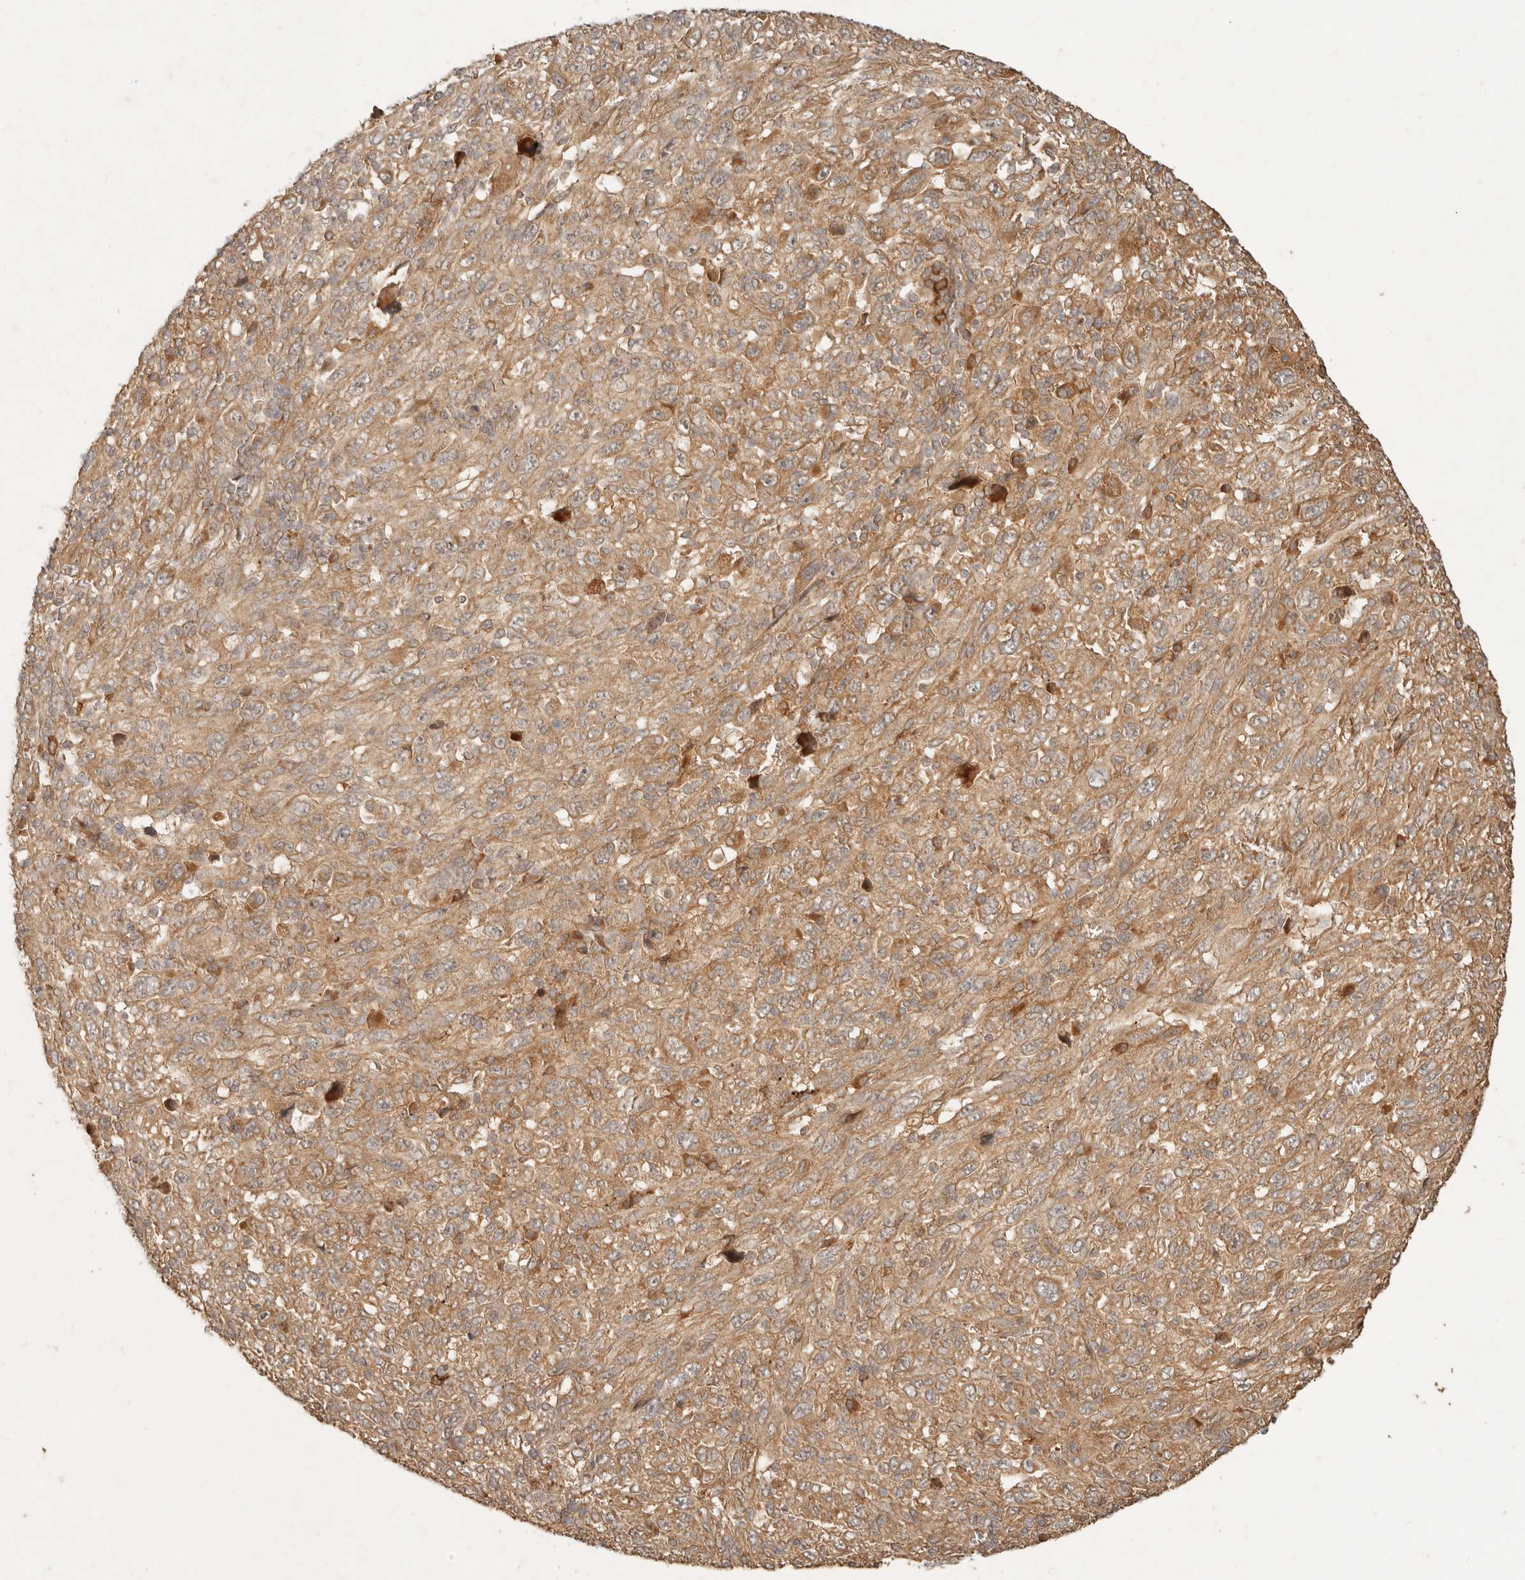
{"staining": {"intensity": "moderate", "quantity": ">75%", "location": "cytoplasmic/membranous"}, "tissue": "melanoma", "cell_type": "Tumor cells", "image_type": "cancer", "snomed": [{"axis": "morphology", "description": "Malignant melanoma, Metastatic site"}, {"axis": "topography", "description": "Skin"}], "caption": "Malignant melanoma (metastatic site) tissue displays moderate cytoplasmic/membranous staining in about >75% of tumor cells, visualized by immunohistochemistry. Nuclei are stained in blue.", "gene": "CLEC4C", "patient": {"sex": "female", "age": 56}}